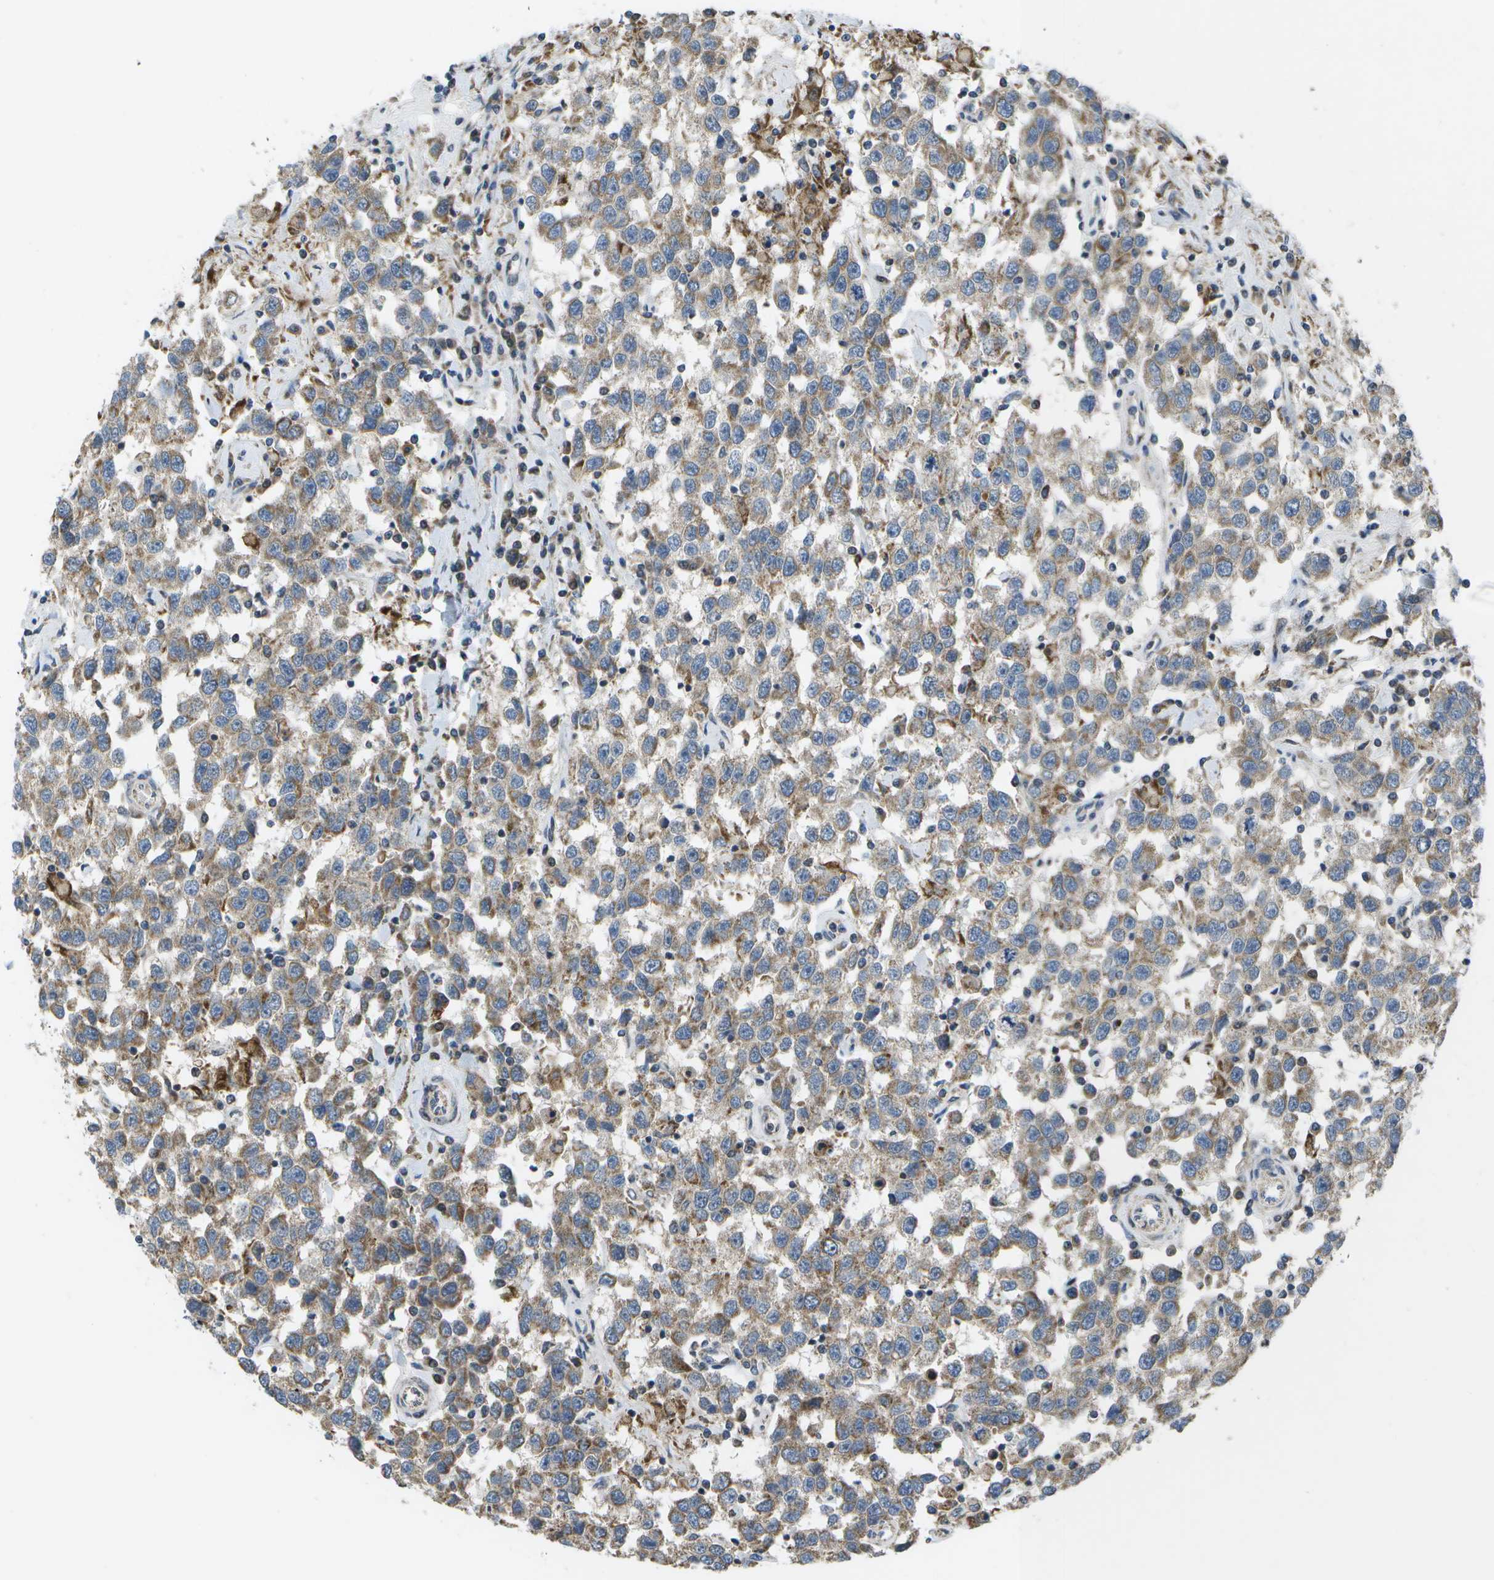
{"staining": {"intensity": "moderate", "quantity": ">75%", "location": "cytoplasmic/membranous"}, "tissue": "testis cancer", "cell_type": "Tumor cells", "image_type": "cancer", "snomed": [{"axis": "morphology", "description": "Seminoma, NOS"}, {"axis": "topography", "description": "Testis"}], "caption": "Moderate cytoplasmic/membranous expression for a protein is identified in approximately >75% of tumor cells of testis seminoma using immunohistochemistry.", "gene": "HADHA", "patient": {"sex": "male", "age": 41}}